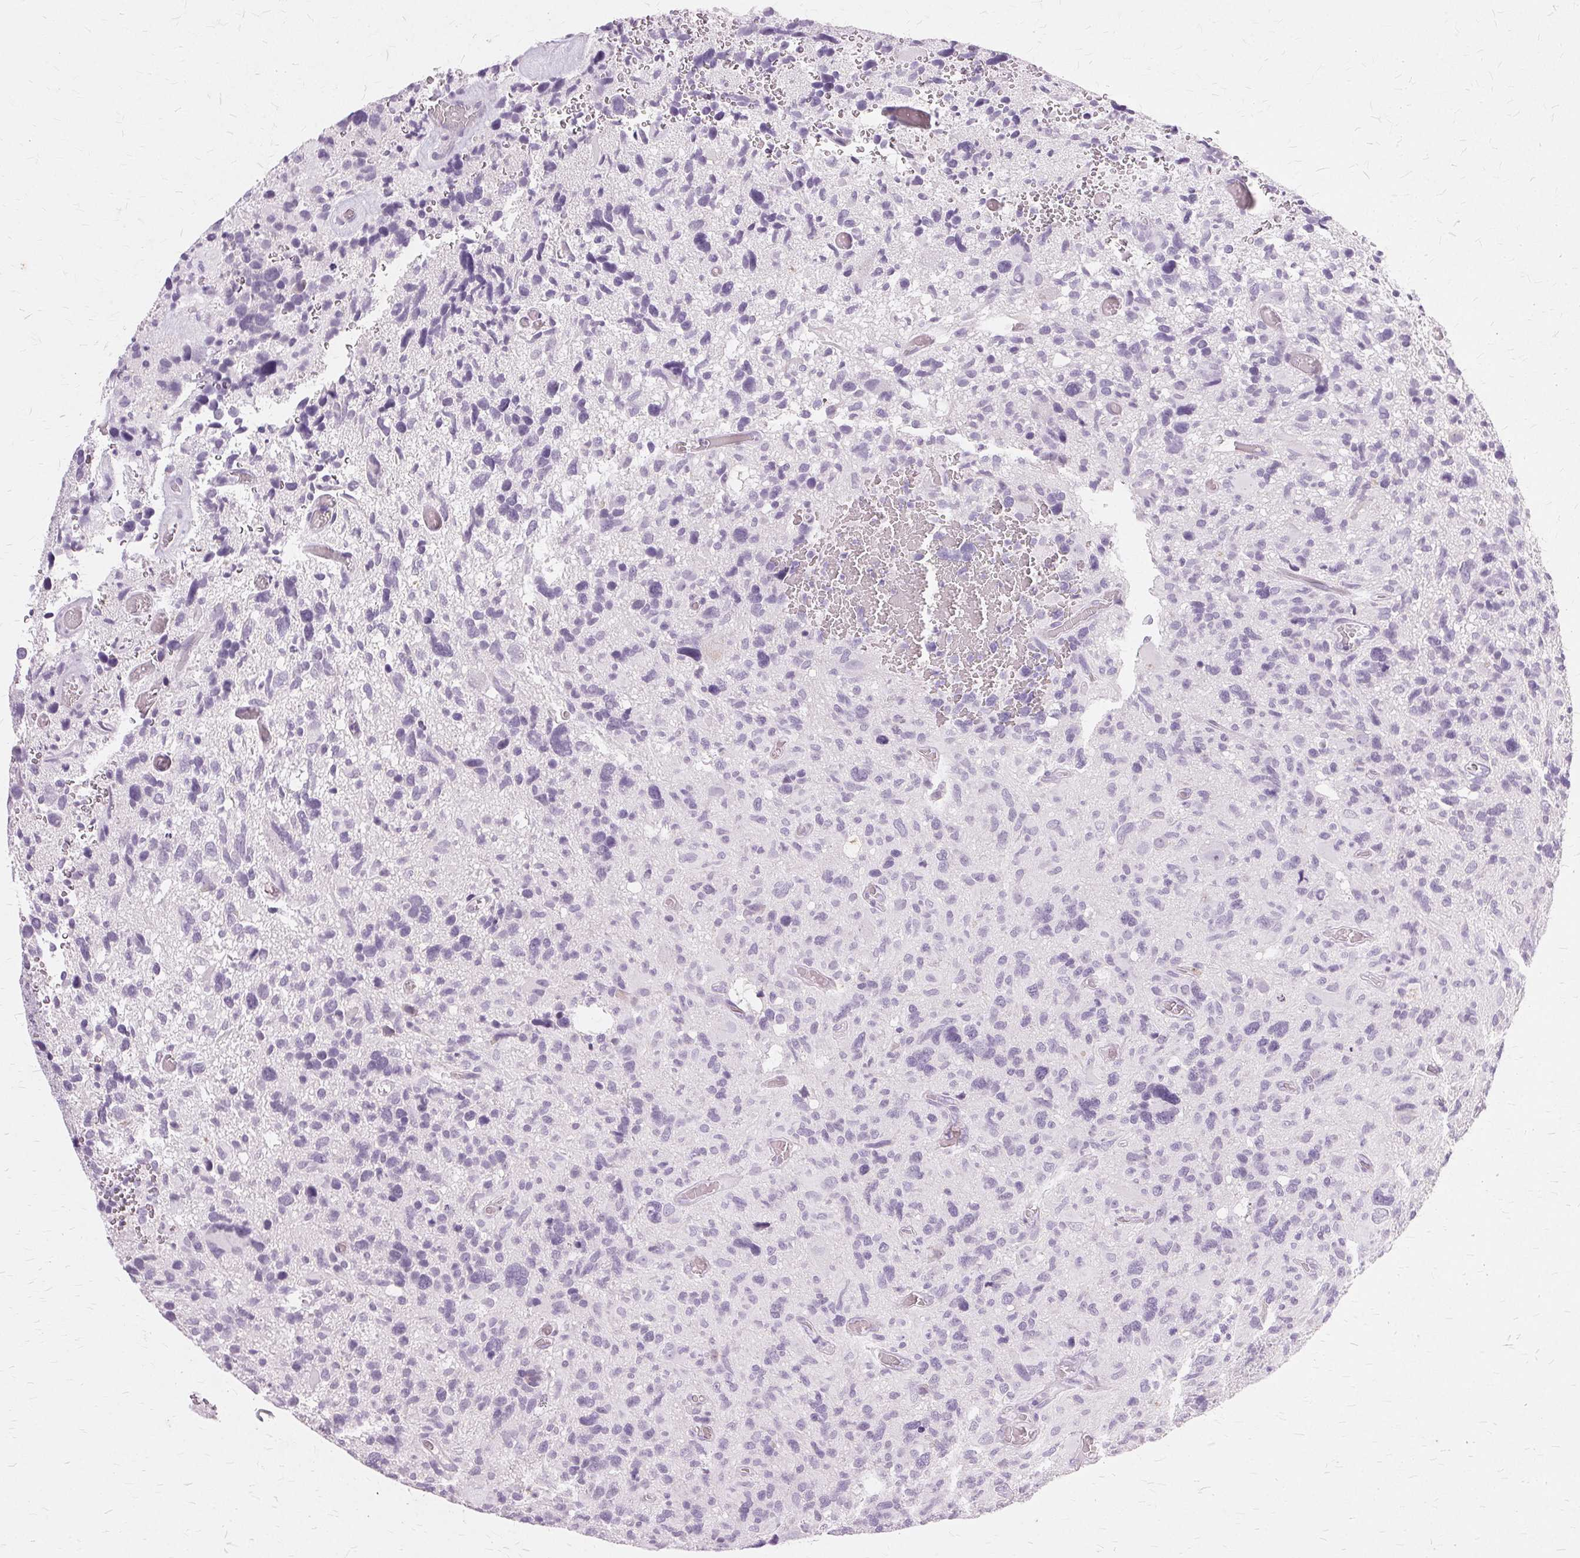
{"staining": {"intensity": "negative", "quantity": "none", "location": "none"}, "tissue": "glioma", "cell_type": "Tumor cells", "image_type": "cancer", "snomed": [{"axis": "morphology", "description": "Glioma, malignant, High grade"}, {"axis": "topography", "description": "Brain"}], "caption": "An image of glioma stained for a protein reveals no brown staining in tumor cells.", "gene": "SLC45A3", "patient": {"sex": "male", "age": 49}}